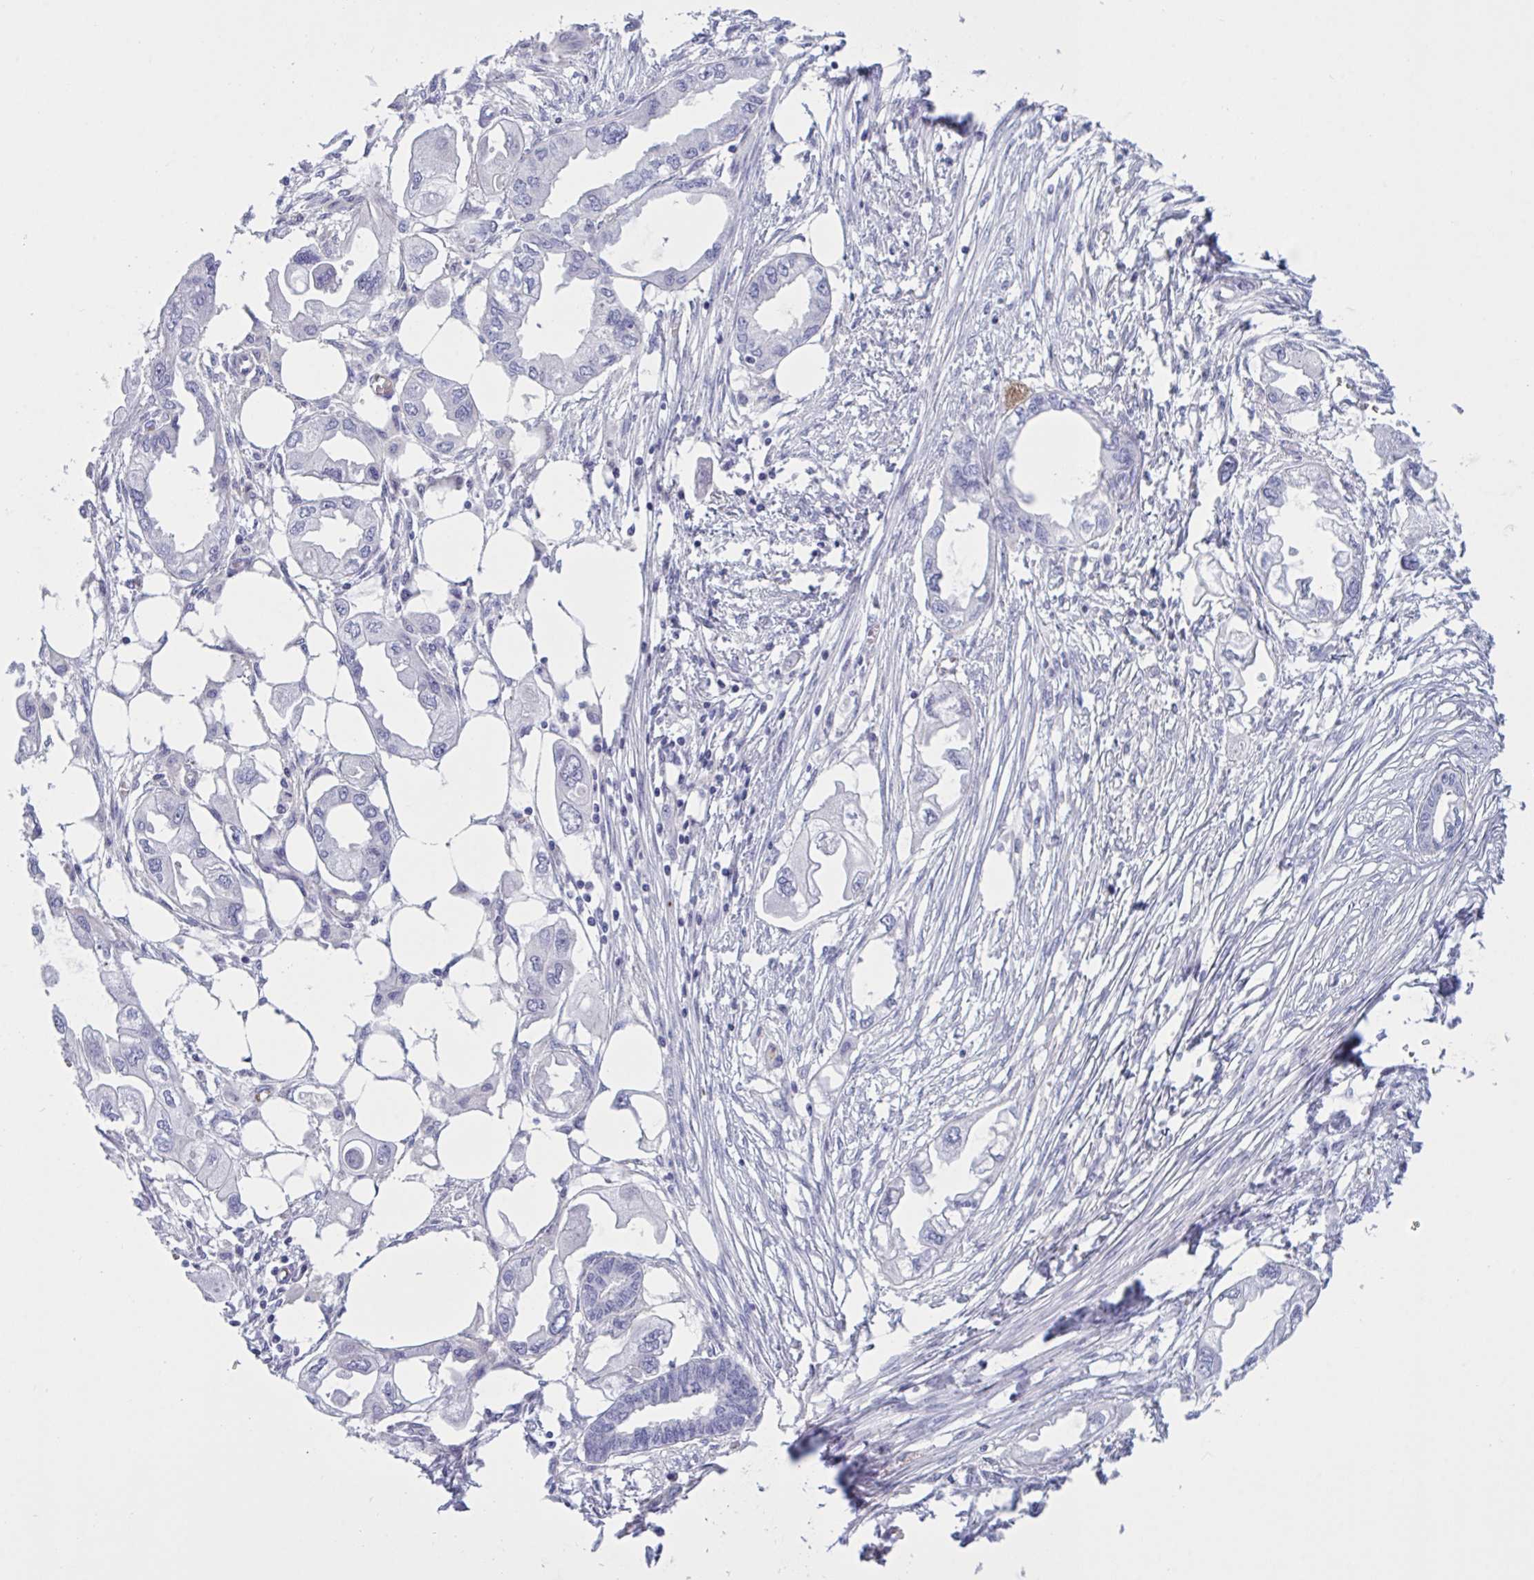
{"staining": {"intensity": "negative", "quantity": "none", "location": "none"}, "tissue": "endometrial cancer", "cell_type": "Tumor cells", "image_type": "cancer", "snomed": [{"axis": "morphology", "description": "Adenocarcinoma, NOS"}, {"axis": "morphology", "description": "Adenocarcinoma, metastatic, NOS"}, {"axis": "topography", "description": "Adipose tissue"}, {"axis": "topography", "description": "Endometrium"}], "caption": "High magnification brightfield microscopy of endometrial cancer stained with DAB (3,3'-diaminobenzidine) (brown) and counterstained with hematoxylin (blue): tumor cells show no significant staining. (DAB IHC with hematoxylin counter stain).", "gene": "OXLD1", "patient": {"sex": "female", "age": 67}}